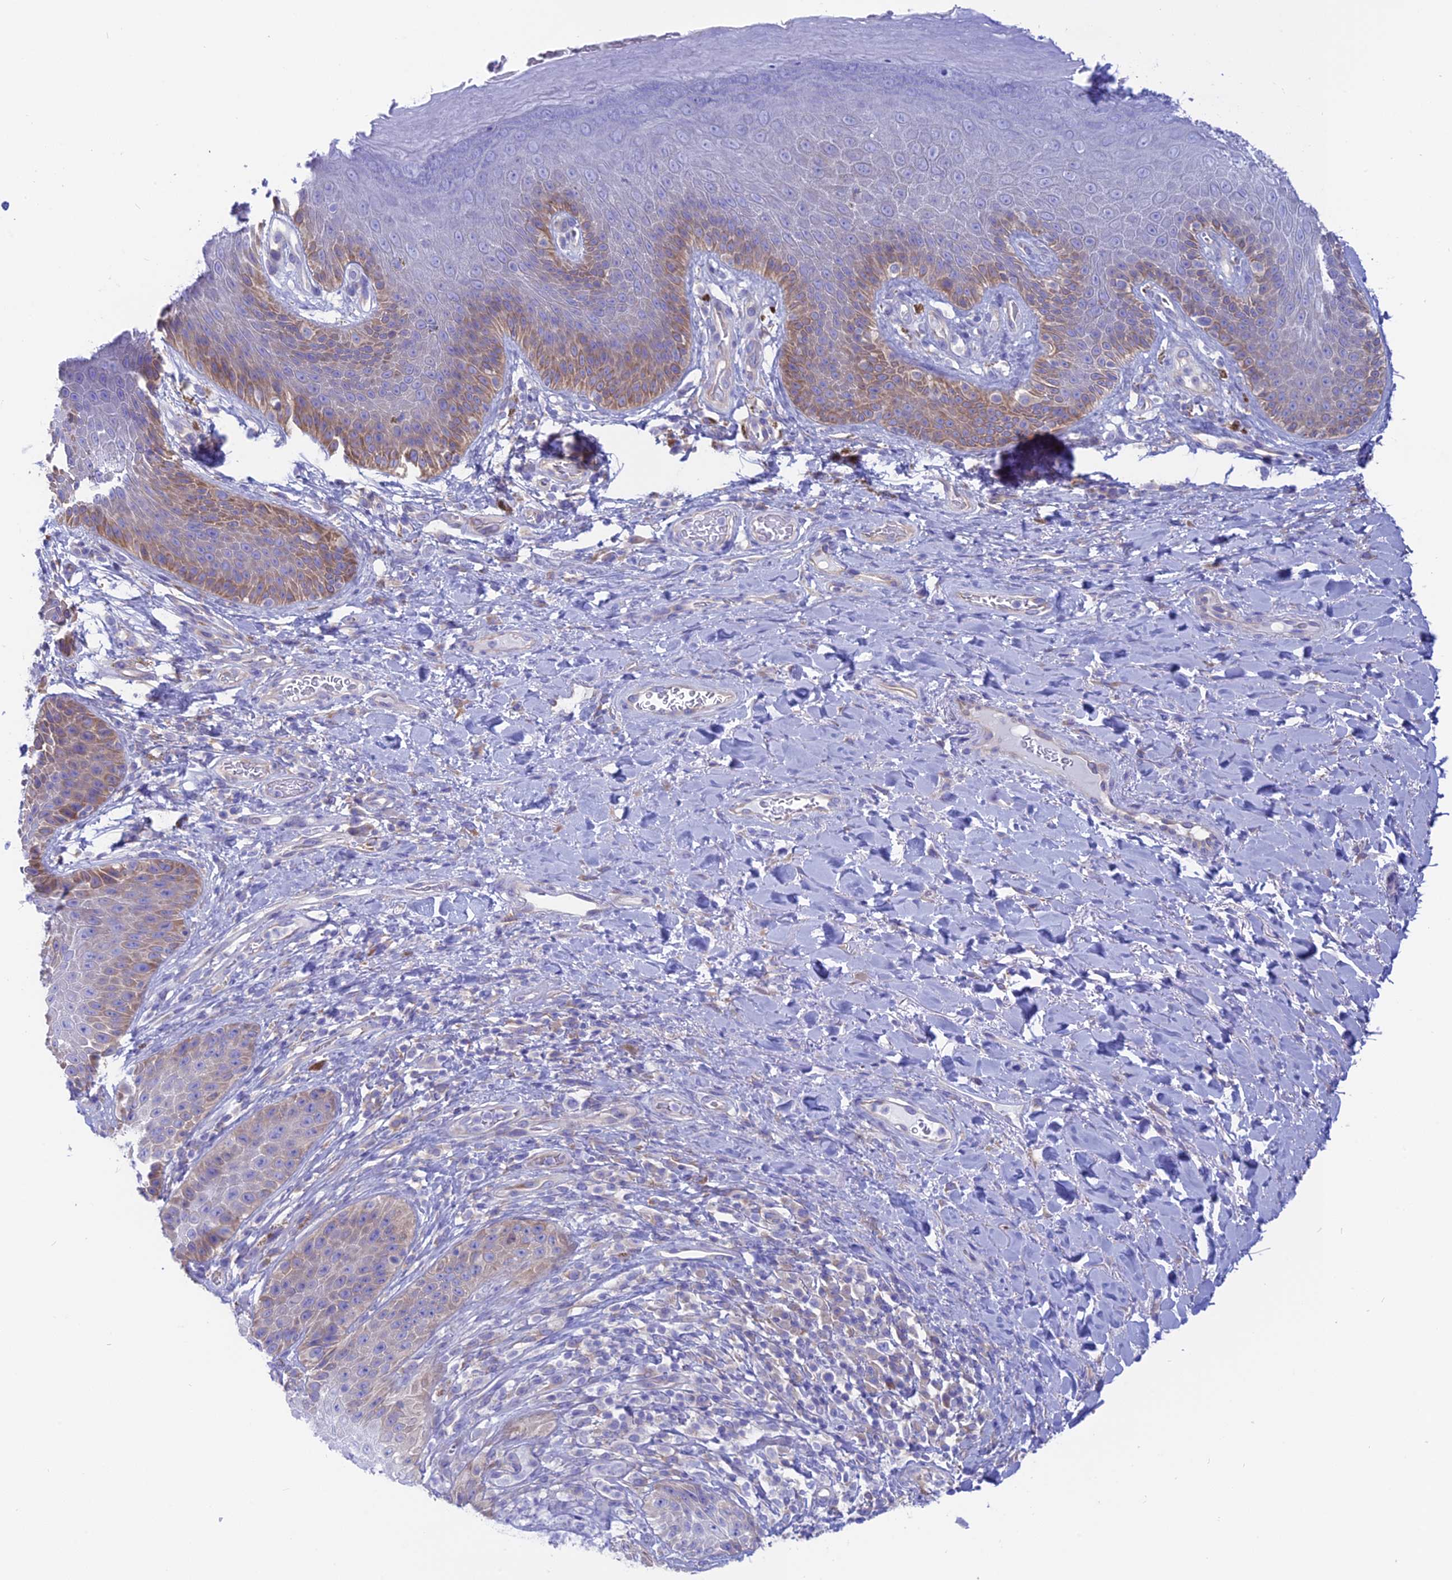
{"staining": {"intensity": "moderate", "quantity": "<25%", "location": "cytoplasmic/membranous"}, "tissue": "skin", "cell_type": "Epidermal cells", "image_type": "normal", "snomed": [{"axis": "morphology", "description": "Normal tissue, NOS"}, {"axis": "topography", "description": "Anal"}], "caption": "Benign skin displays moderate cytoplasmic/membranous staining in about <25% of epidermal cells.", "gene": "LZTFL1", "patient": {"sex": "female", "age": 89}}